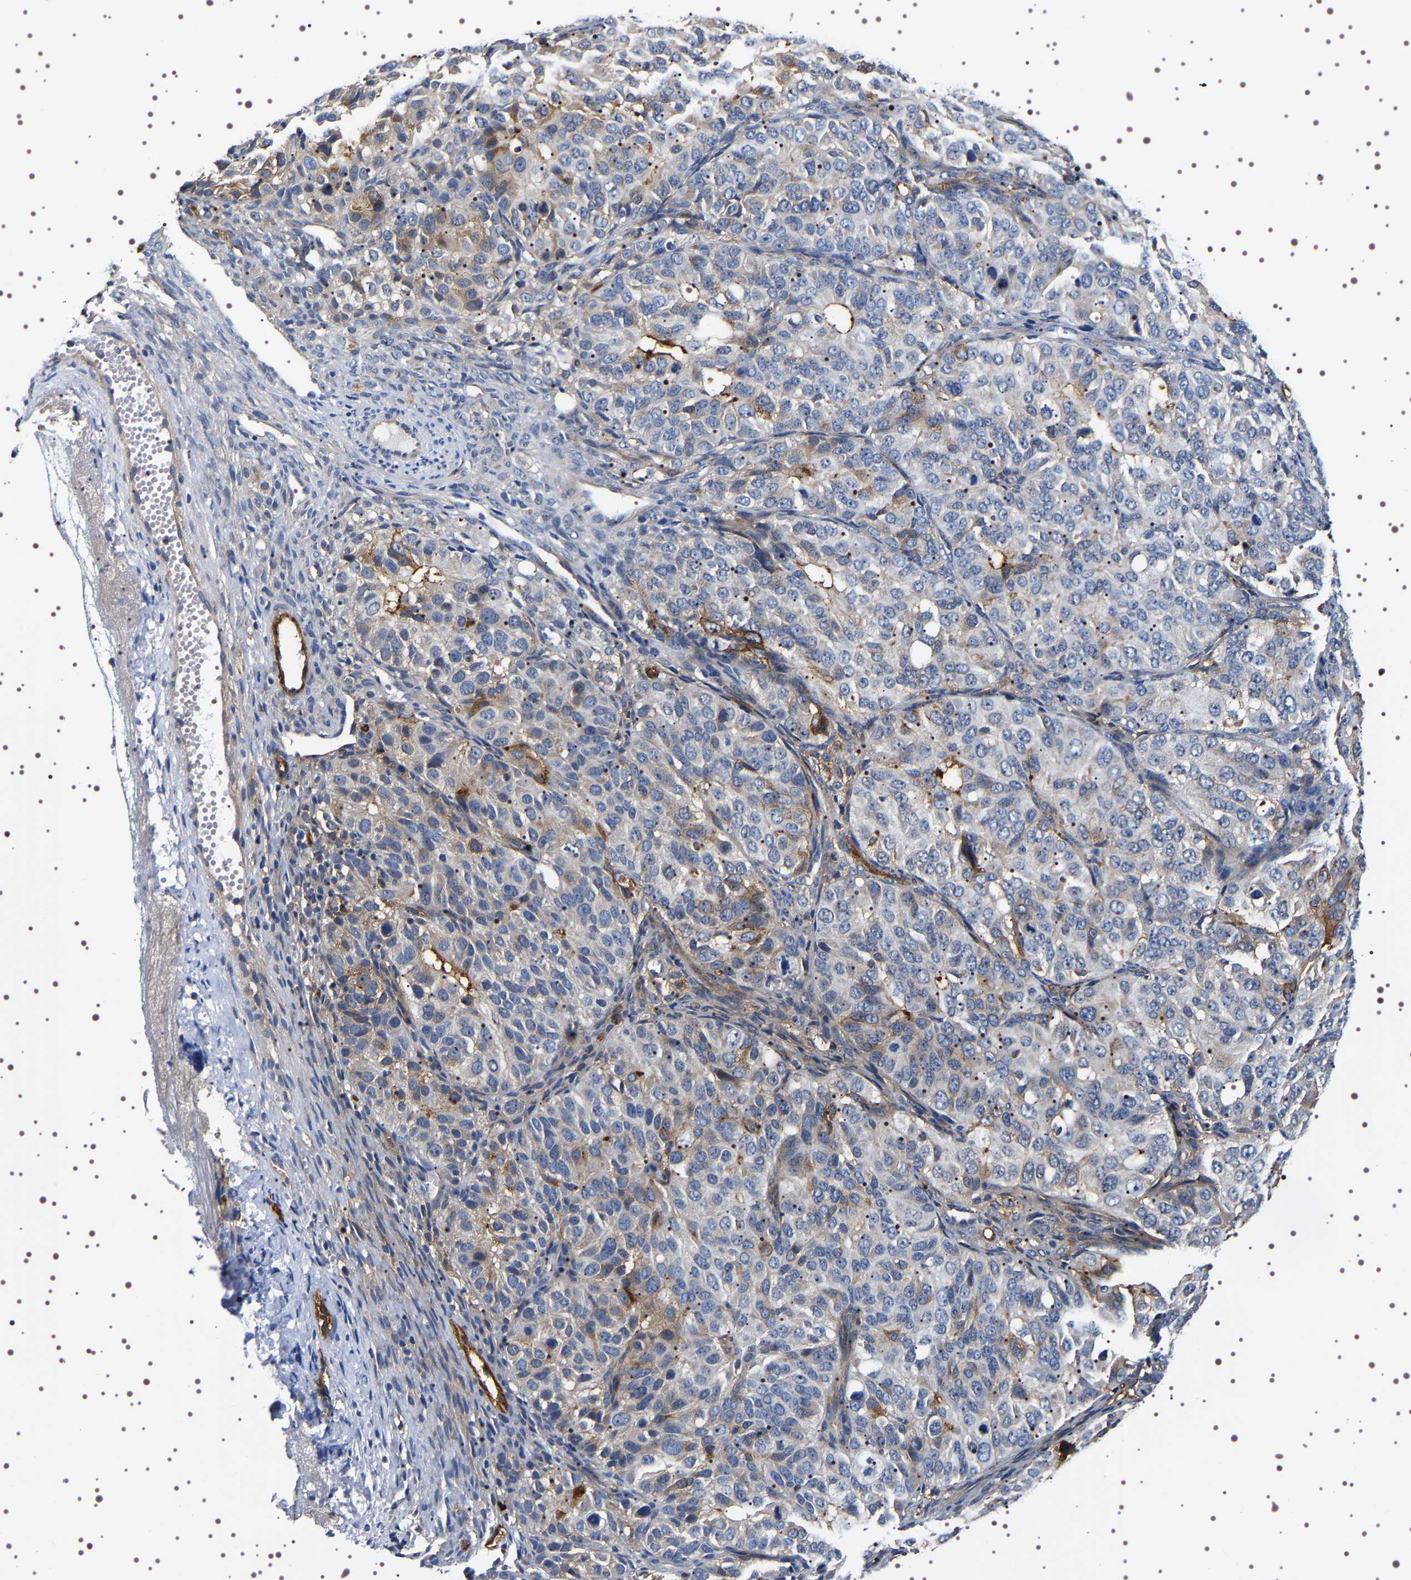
{"staining": {"intensity": "weak", "quantity": "<25%", "location": "cytoplasmic/membranous"}, "tissue": "ovarian cancer", "cell_type": "Tumor cells", "image_type": "cancer", "snomed": [{"axis": "morphology", "description": "Carcinoma, endometroid"}, {"axis": "topography", "description": "Ovary"}], "caption": "The photomicrograph shows no significant staining in tumor cells of ovarian endometroid carcinoma.", "gene": "ALPL", "patient": {"sex": "female", "age": 51}}